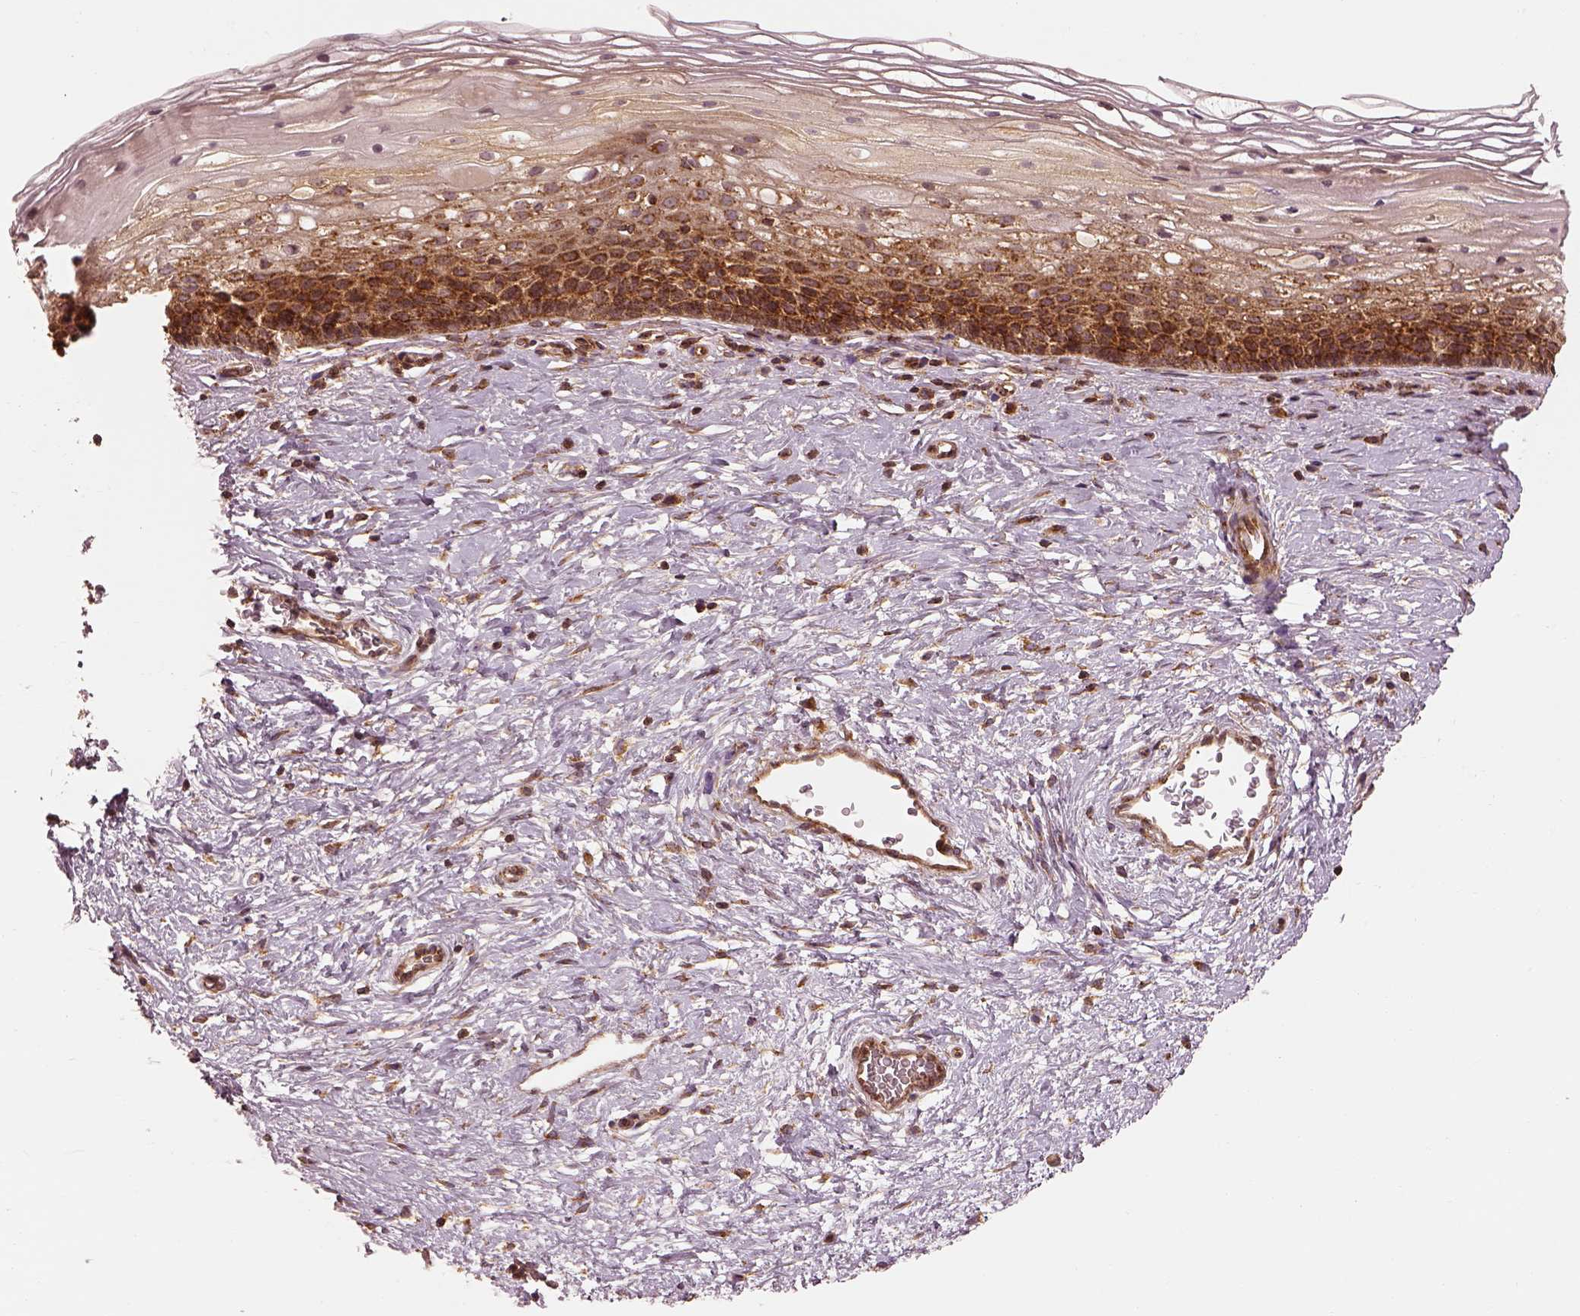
{"staining": {"intensity": "moderate", "quantity": "25%-75%", "location": "cytoplasmic/membranous"}, "tissue": "cervix", "cell_type": "Glandular cells", "image_type": "normal", "snomed": [{"axis": "morphology", "description": "Normal tissue, NOS"}, {"axis": "topography", "description": "Cervix"}], "caption": "Glandular cells display medium levels of moderate cytoplasmic/membranous staining in approximately 25%-75% of cells in unremarkable cervix. Ihc stains the protein in brown and the nuclei are stained blue.", "gene": "LSM14A", "patient": {"sex": "female", "age": 34}}